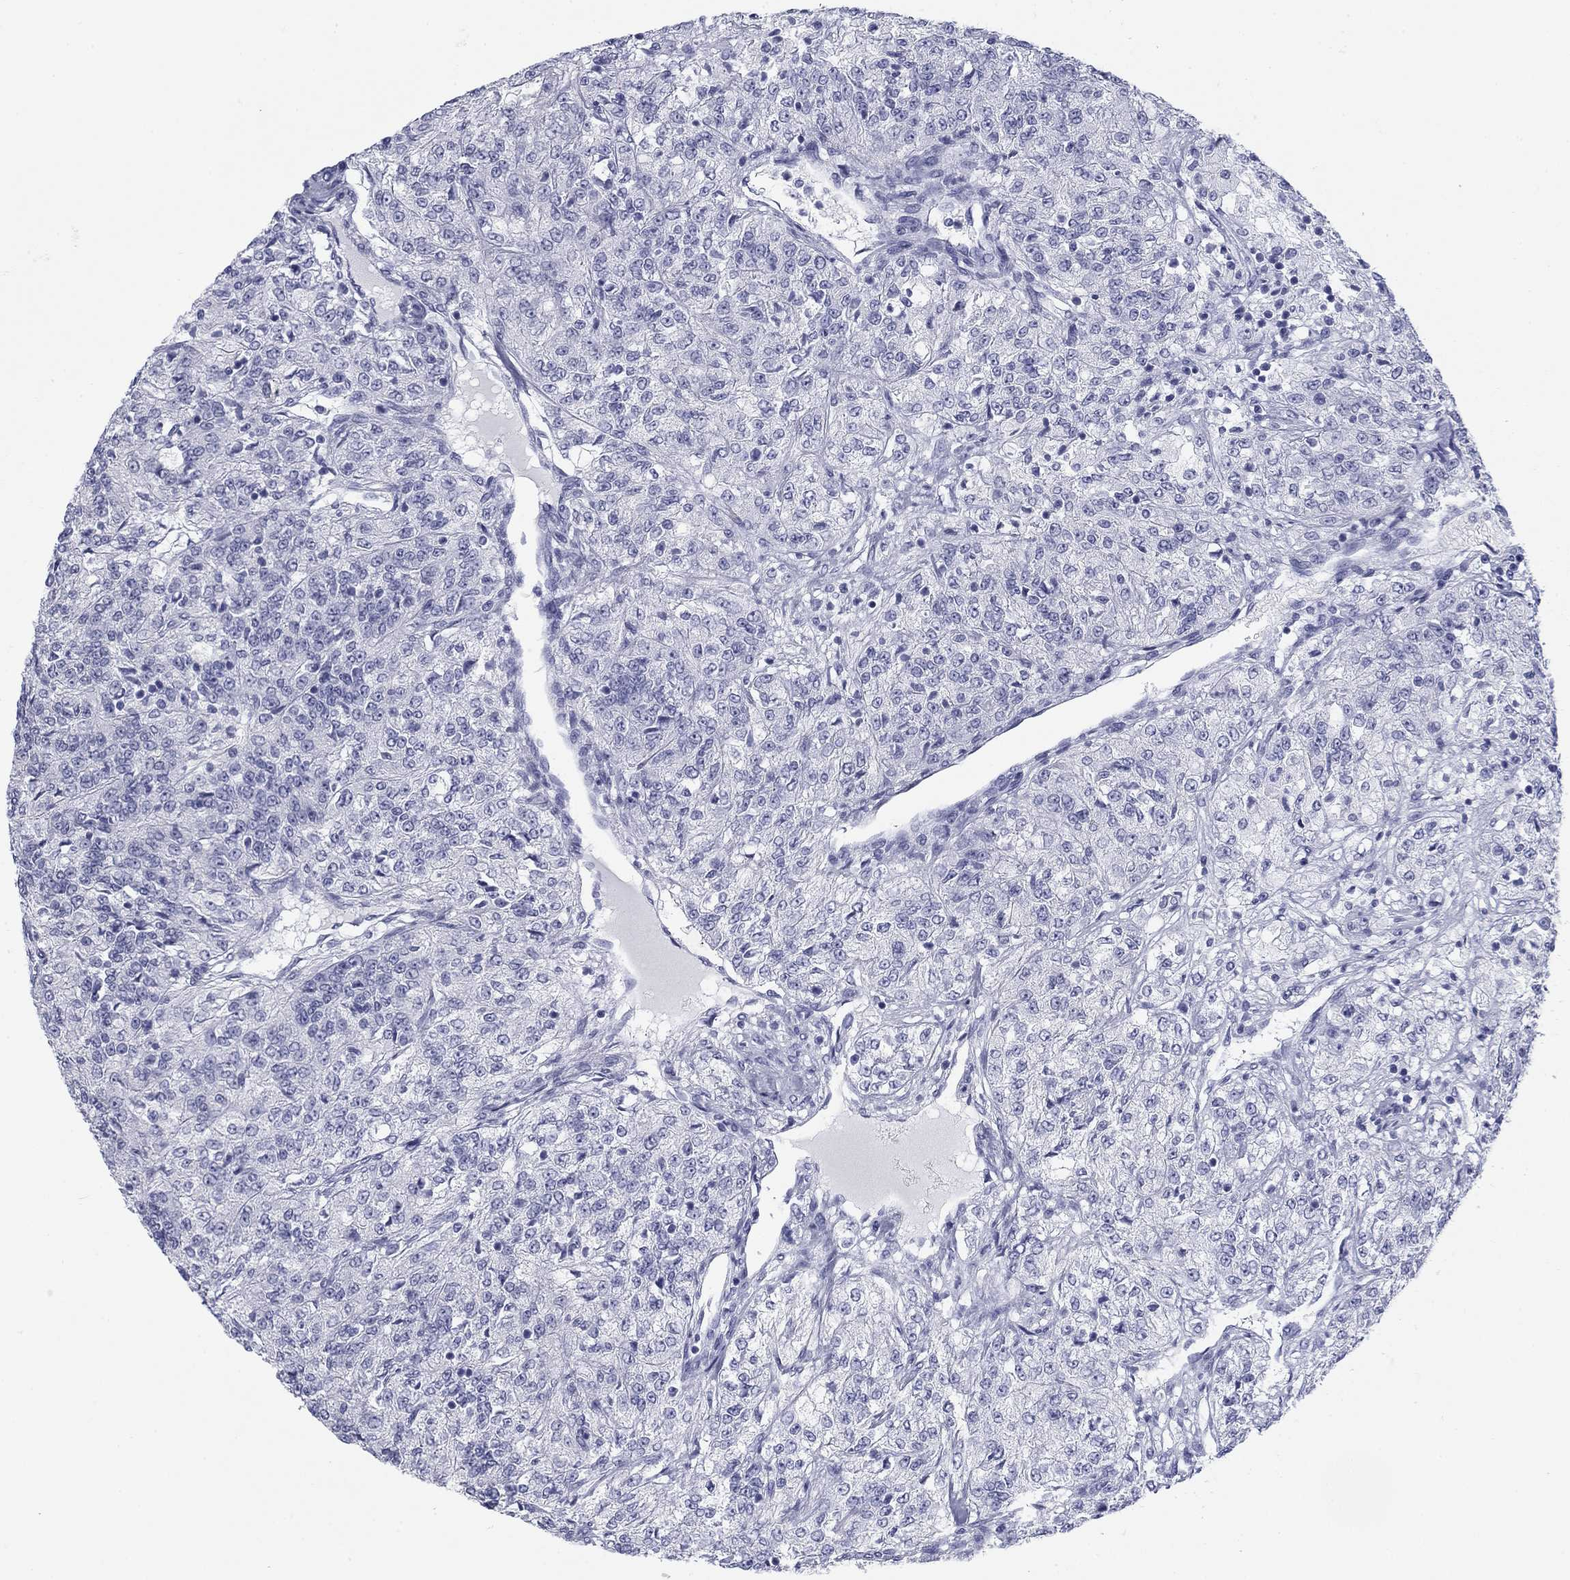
{"staining": {"intensity": "negative", "quantity": "none", "location": "none"}, "tissue": "renal cancer", "cell_type": "Tumor cells", "image_type": "cancer", "snomed": [{"axis": "morphology", "description": "Adenocarcinoma, NOS"}, {"axis": "topography", "description": "Kidney"}], "caption": "Tumor cells show no significant protein staining in renal cancer. (Brightfield microscopy of DAB immunohistochemistry (IHC) at high magnification).", "gene": "CALB1", "patient": {"sex": "female", "age": 63}}